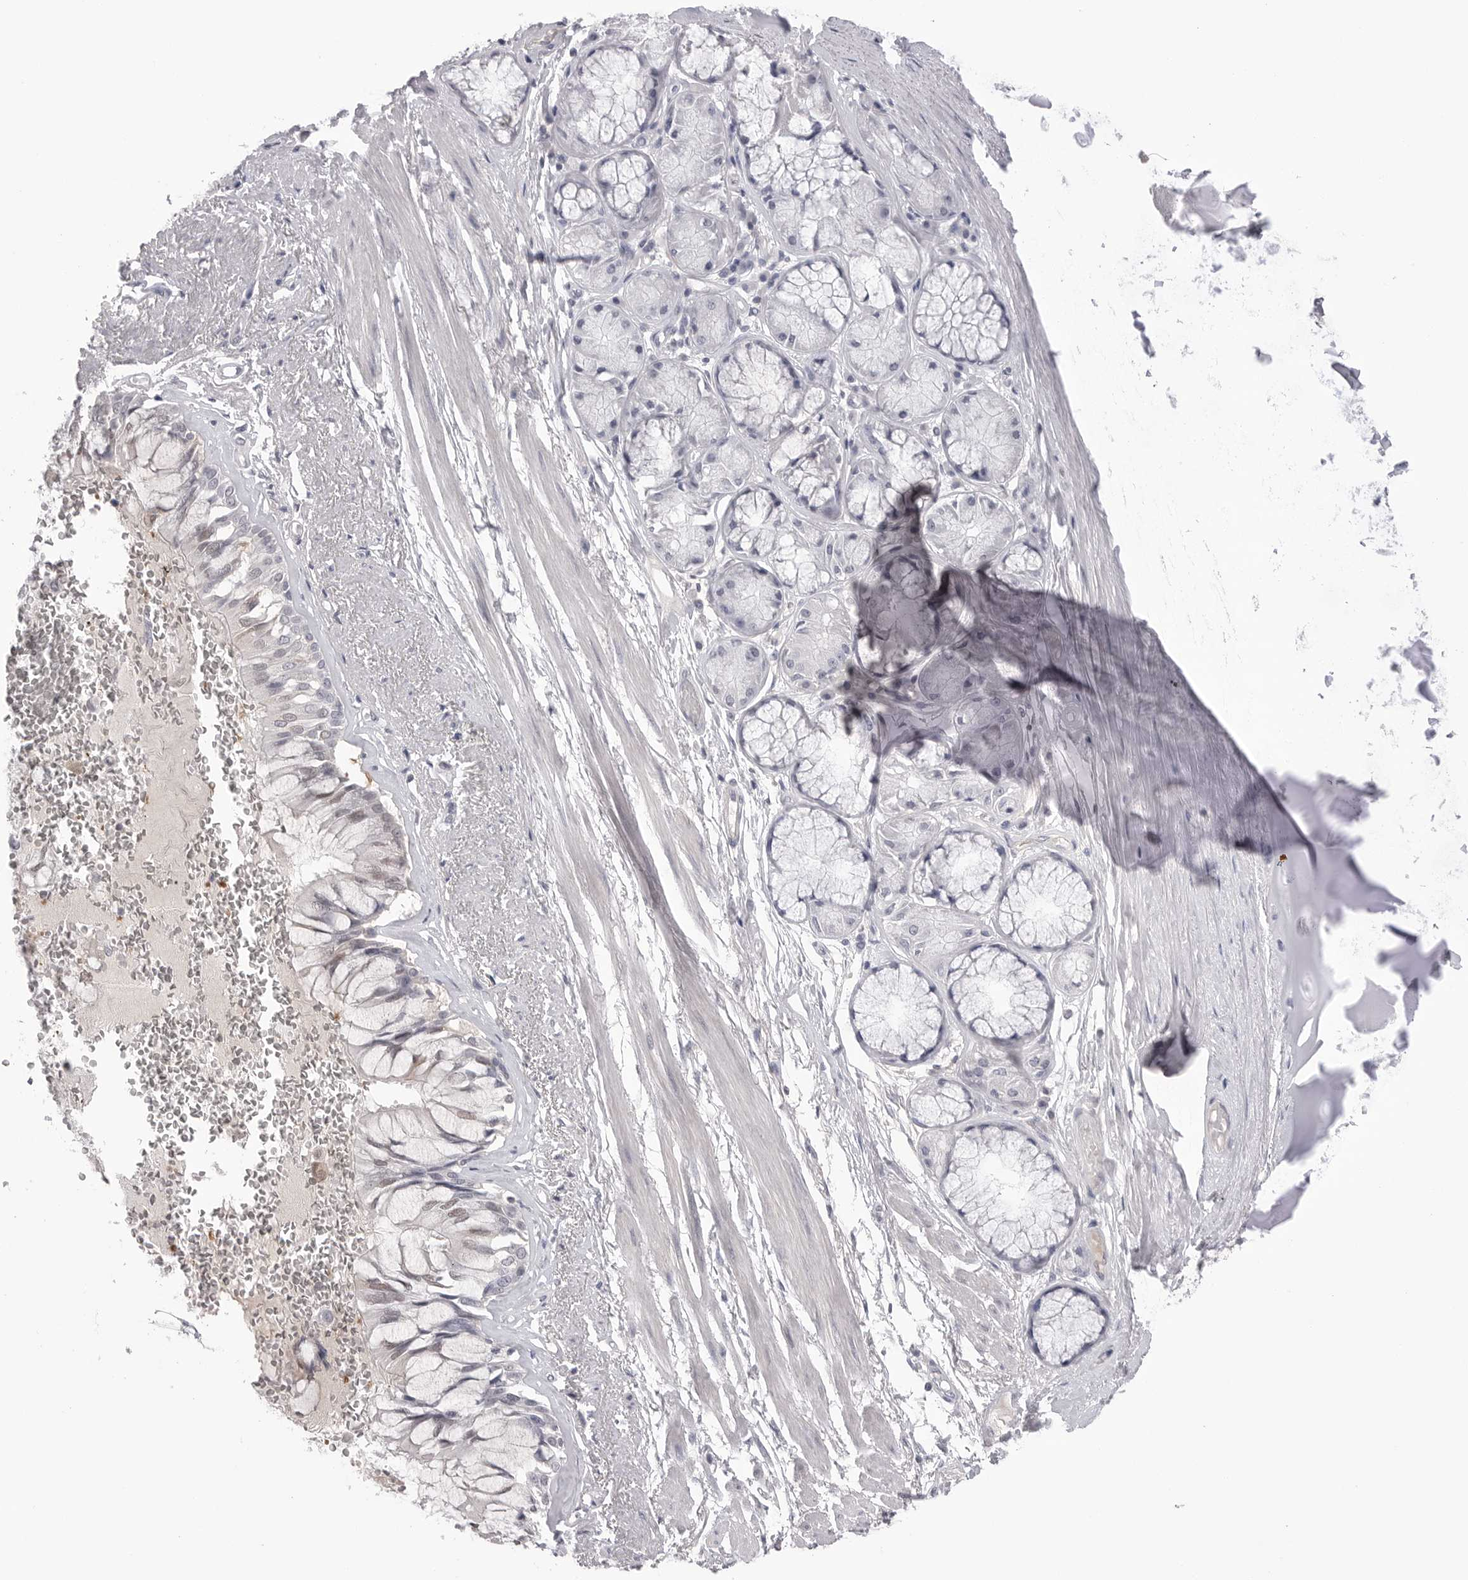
{"staining": {"intensity": "negative", "quantity": "none", "location": "none"}, "tissue": "adipose tissue", "cell_type": "Adipocytes", "image_type": "normal", "snomed": [{"axis": "morphology", "description": "Normal tissue, NOS"}, {"axis": "topography", "description": "Bronchus"}], "caption": "DAB immunohistochemical staining of normal human adipose tissue exhibits no significant positivity in adipocytes. Brightfield microscopy of immunohistochemistry (IHC) stained with DAB (3,3'-diaminobenzidine) (brown) and hematoxylin (blue), captured at high magnification.", "gene": "DLGAP3", "patient": {"sex": "male", "age": 66}}